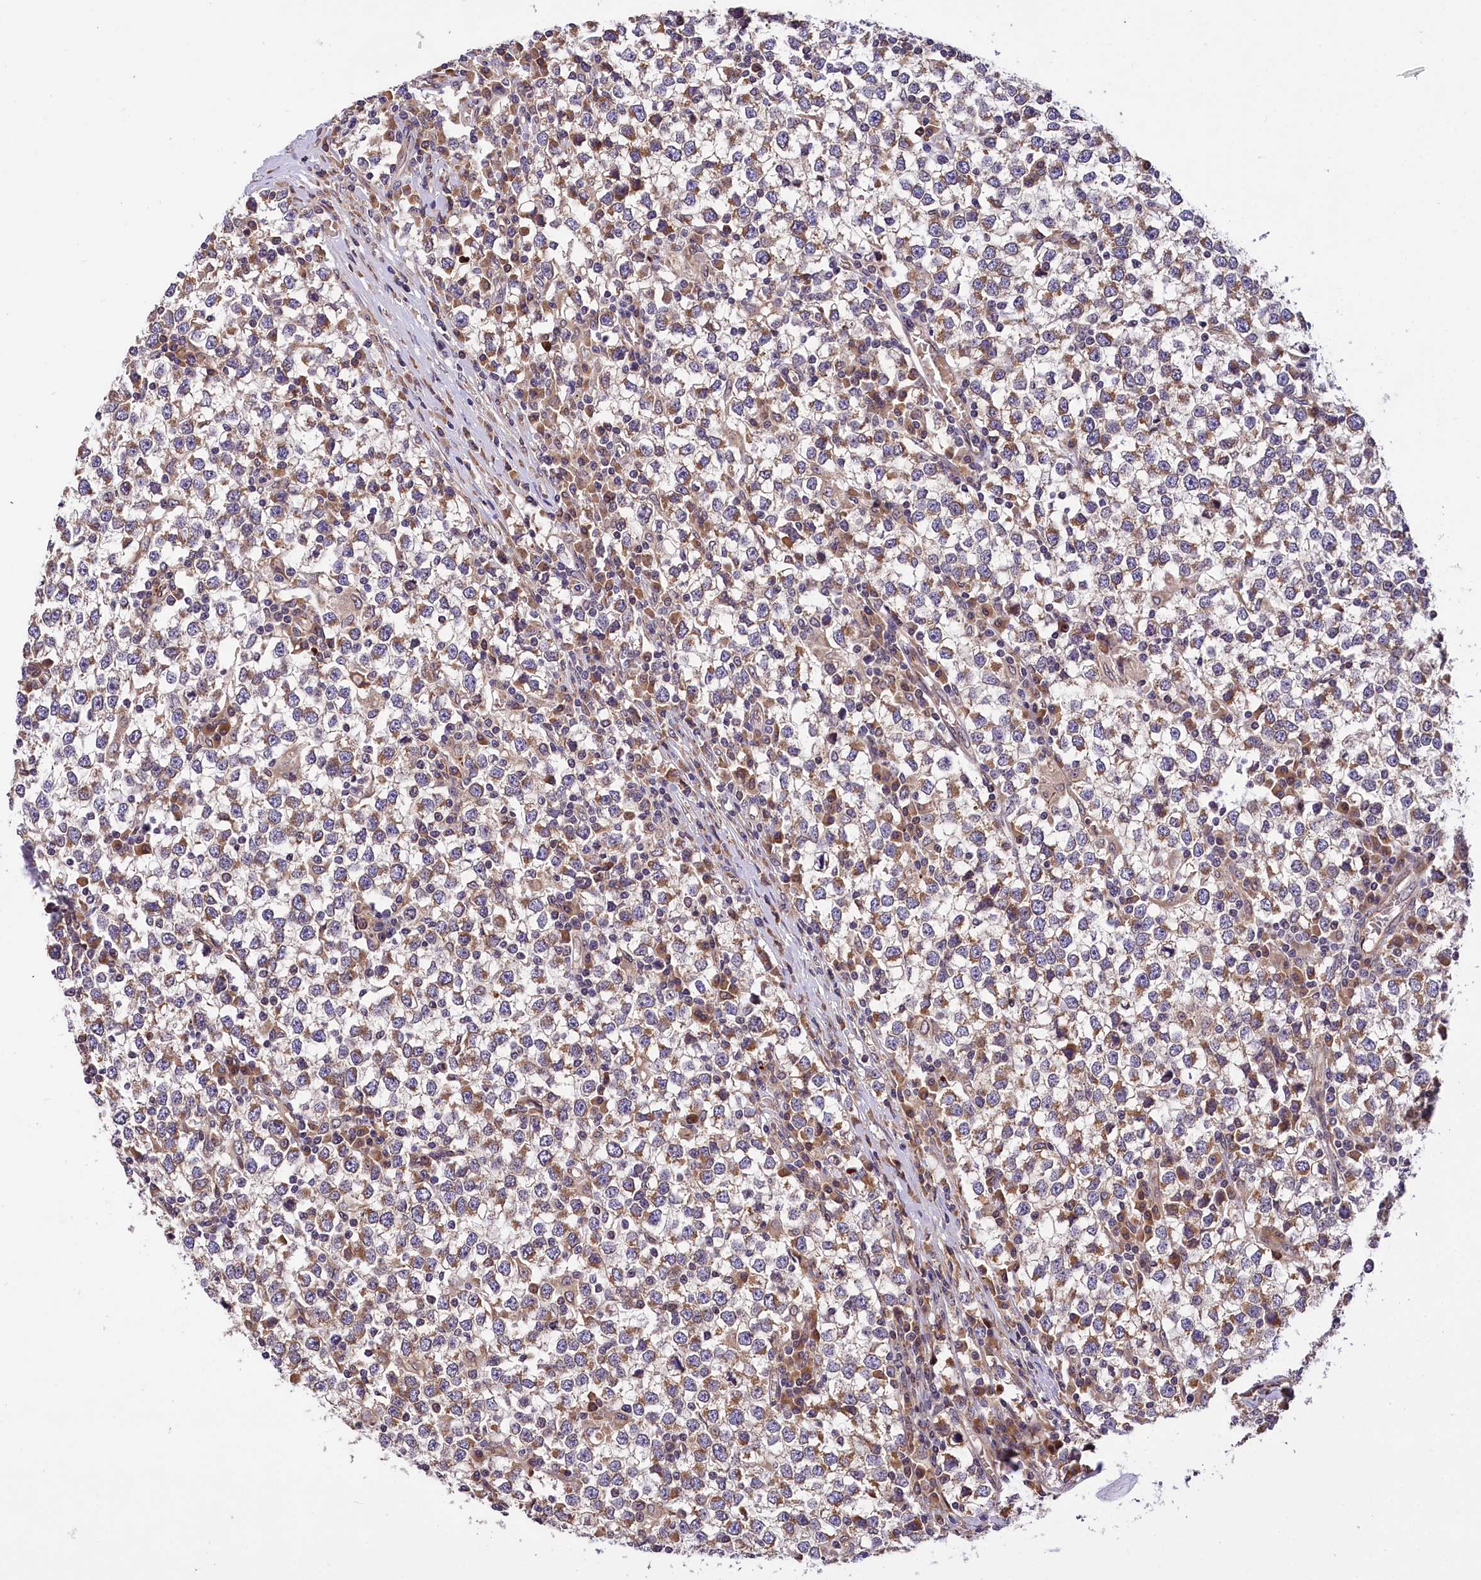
{"staining": {"intensity": "moderate", "quantity": ">75%", "location": "cytoplasmic/membranous"}, "tissue": "testis cancer", "cell_type": "Tumor cells", "image_type": "cancer", "snomed": [{"axis": "morphology", "description": "Seminoma, NOS"}, {"axis": "topography", "description": "Testis"}], "caption": "IHC histopathology image of neoplastic tissue: human testis cancer (seminoma) stained using immunohistochemistry (IHC) displays medium levels of moderate protein expression localized specifically in the cytoplasmic/membranous of tumor cells, appearing as a cytoplasmic/membranous brown color.", "gene": "SUPV3L1", "patient": {"sex": "male", "age": 65}}